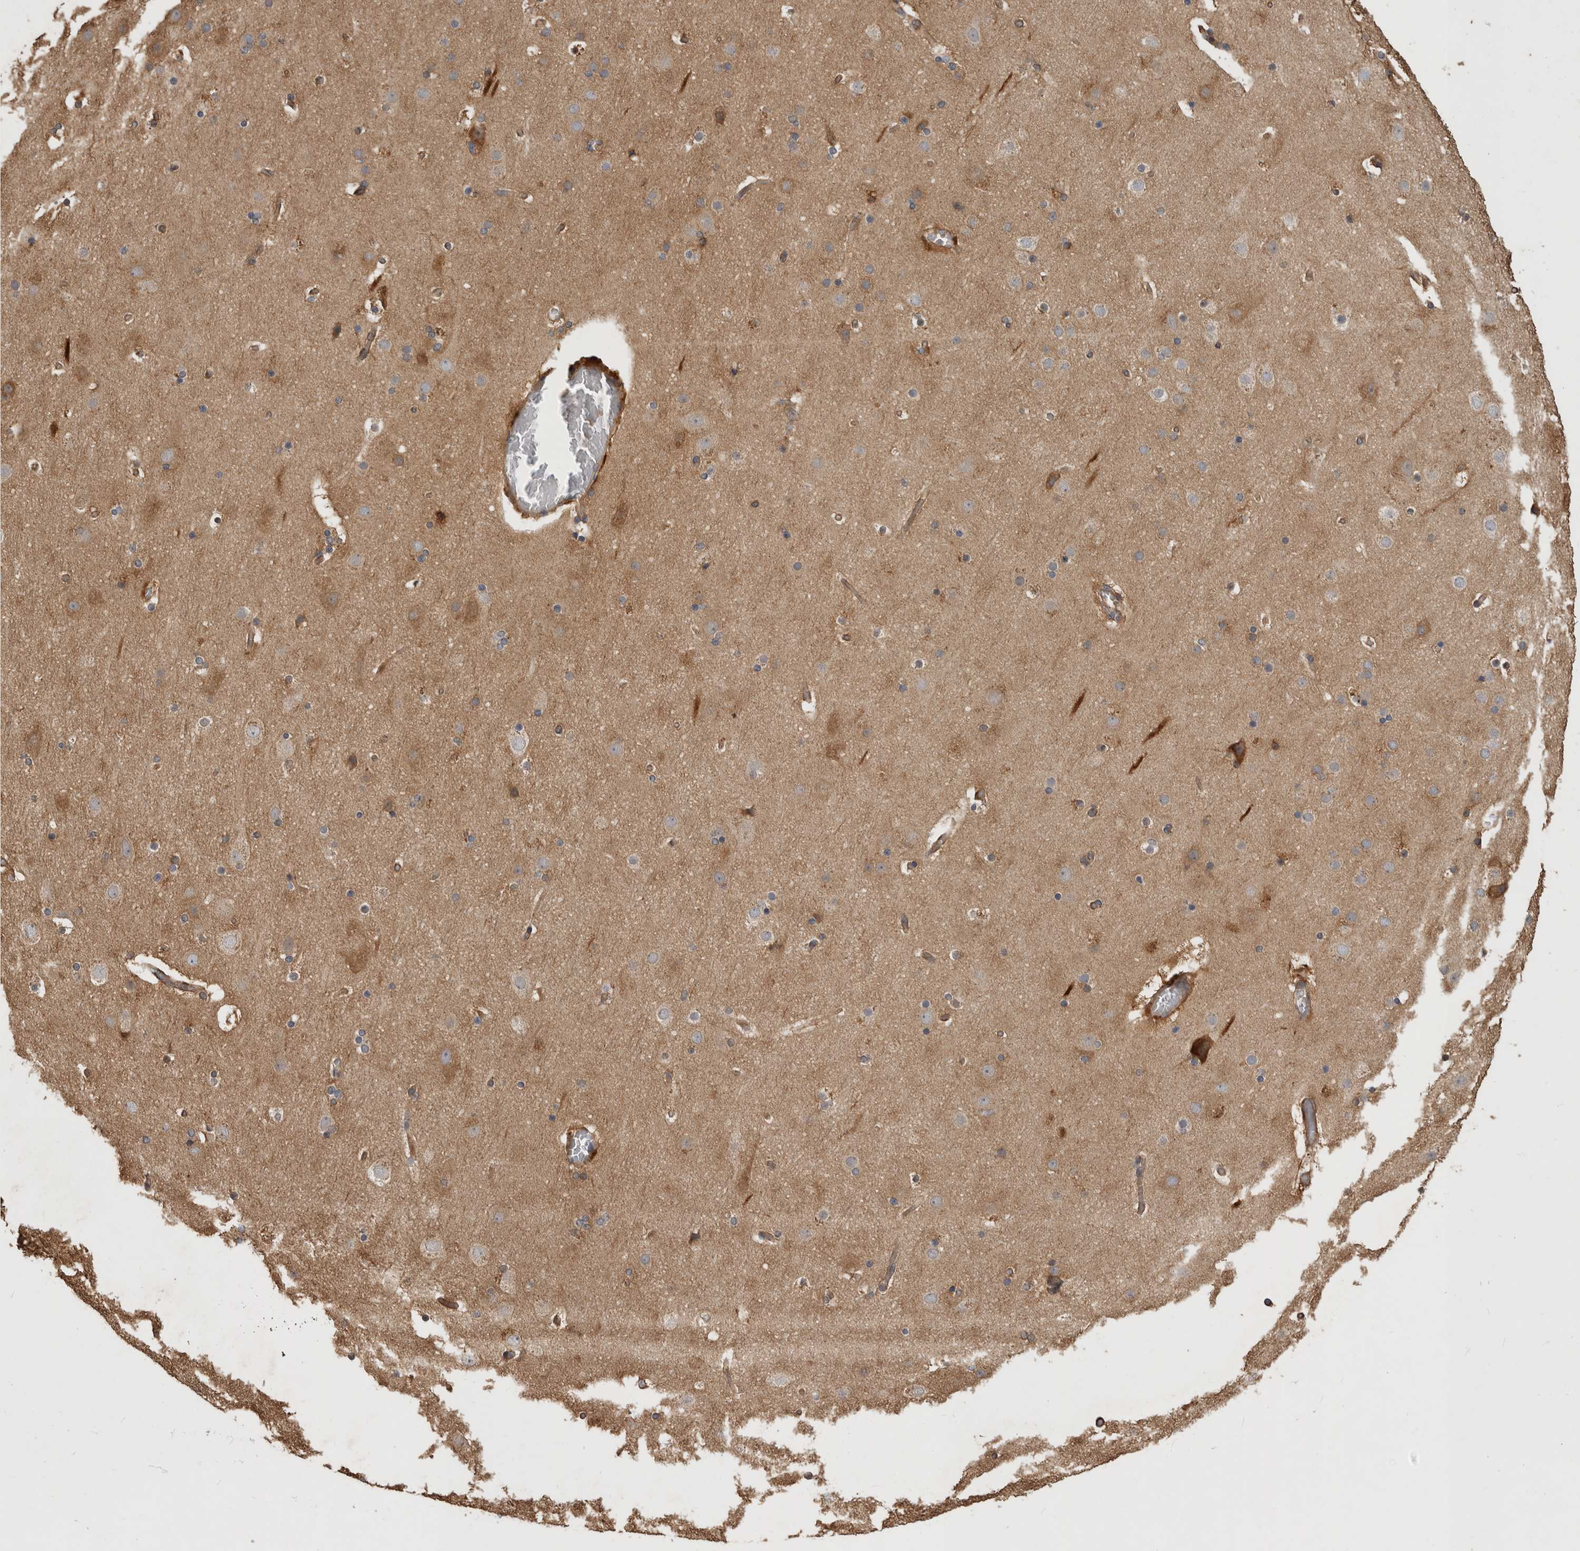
{"staining": {"intensity": "weak", "quantity": ">75%", "location": "cytoplasmic/membranous"}, "tissue": "cerebral cortex", "cell_type": "Endothelial cells", "image_type": "normal", "snomed": [{"axis": "morphology", "description": "Normal tissue, NOS"}, {"axis": "topography", "description": "Cerebral cortex"}], "caption": "Immunohistochemistry (IHC) histopathology image of normal cerebral cortex: human cerebral cortex stained using immunohistochemistry exhibits low levels of weak protein expression localized specifically in the cytoplasmic/membranous of endothelial cells, appearing as a cytoplasmic/membranous brown color.", "gene": "RHPN1", "patient": {"sex": "male", "age": 57}}